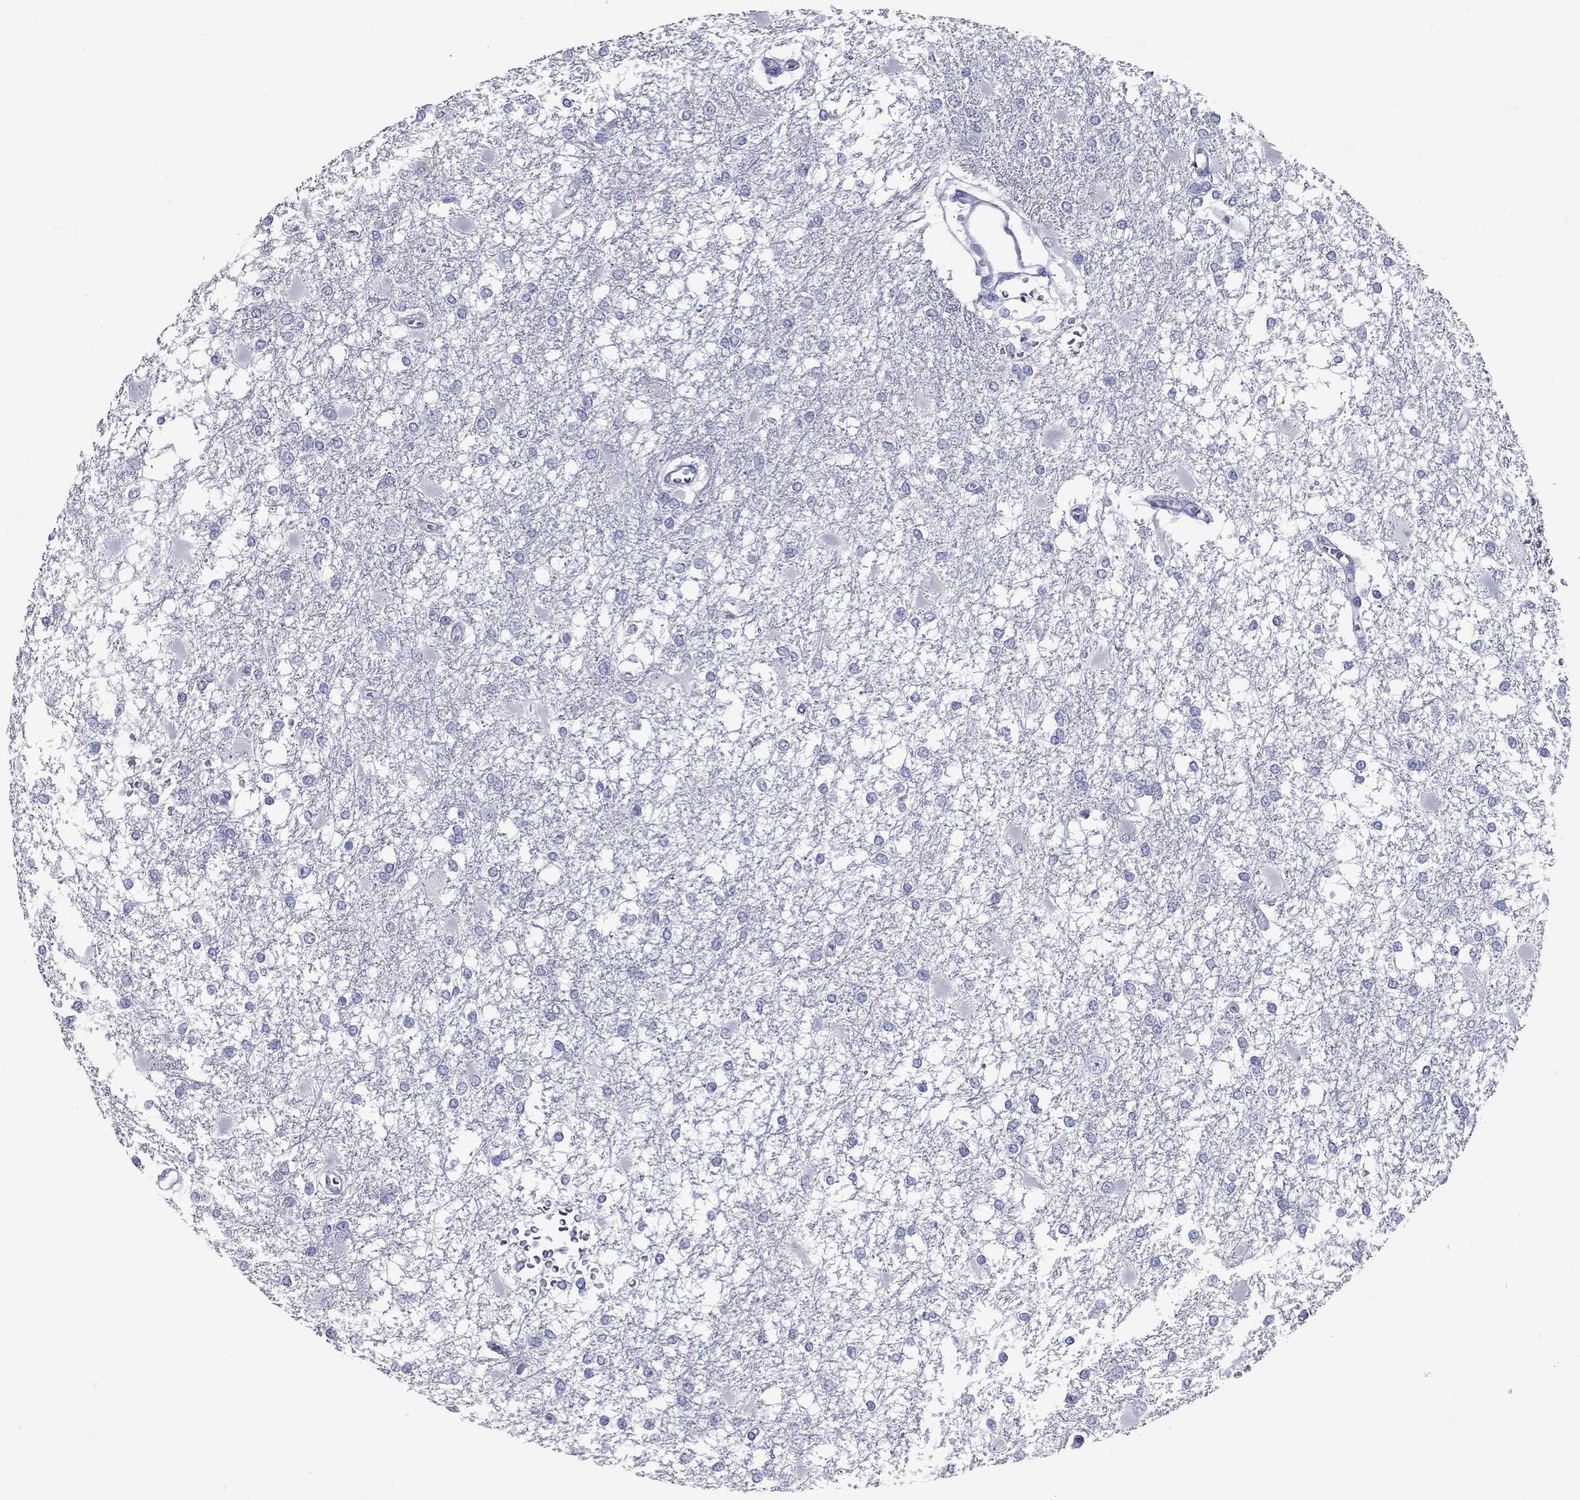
{"staining": {"intensity": "negative", "quantity": "none", "location": "none"}, "tissue": "glioma", "cell_type": "Tumor cells", "image_type": "cancer", "snomed": [{"axis": "morphology", "description": "Glioma, malignant, High grade"}, {"axis": "topography", "description": "Cerebral cortex"}], "caption": "This is a micrograph of IHC staining of high-grade glioma (malignant), which shows no expression in tumor cells. (DAB immunohistochemistry with hematoxylin counter stain).", "gene": "KIRREL2", "patient": {"sex": "male", "age": 79}}